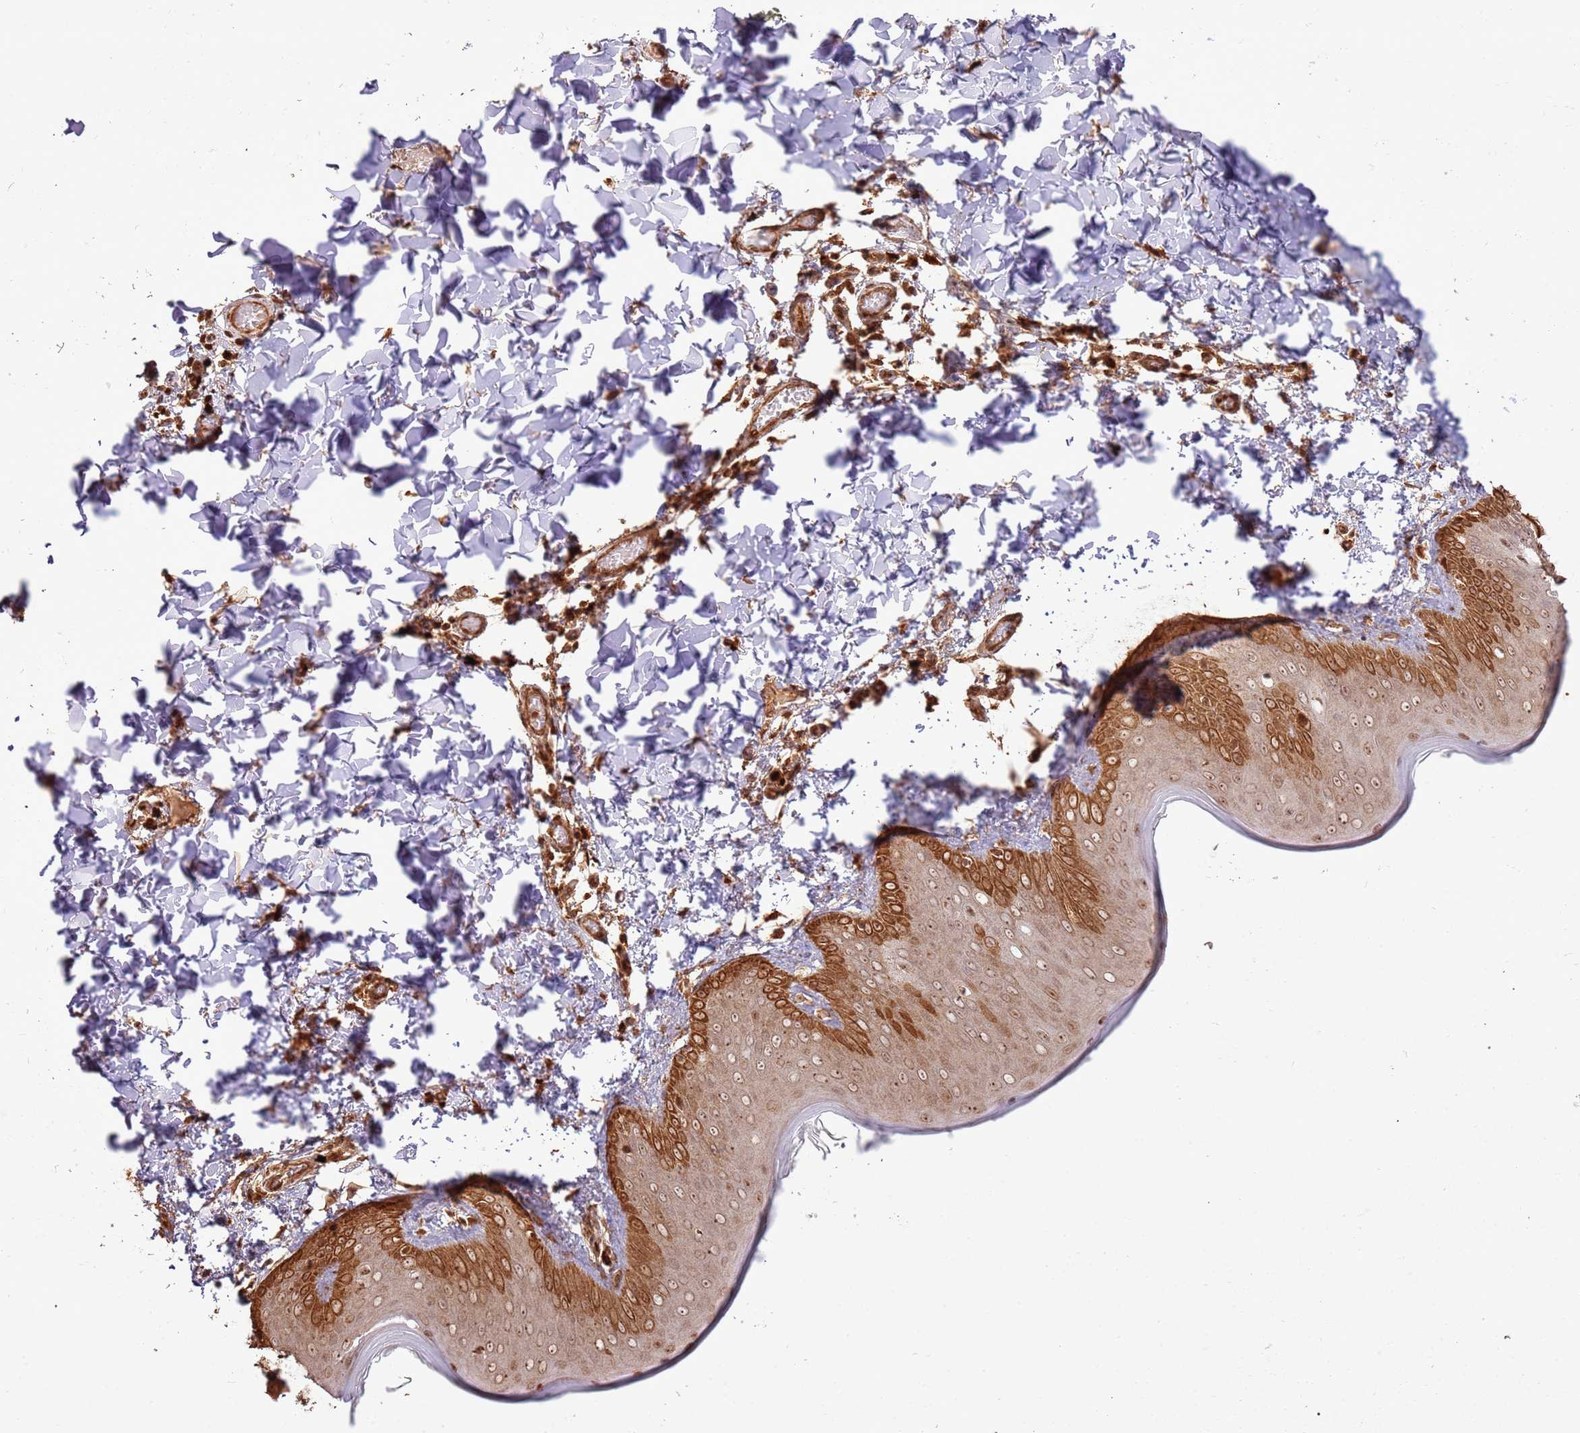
{"staining": {"intensity": "strong", "quantity": ">75%", "location": "cytoplasmic/membranous"}, "tissue": "skin", "cell_type": "Fibroblasts", "image_type": "normal", "snomed": [{"axis": "morphology", "description": "Normal tissue, NOS"}, {"axis": "topography", "description": "Skin"}], "caption": "A photomicrograph of skin stained for a protein shows strong cytoplasmic/membranous brown staining in fibroblasts.", "gene": "TBC1D13", "patient": {"sex": "male", "age": 36}}